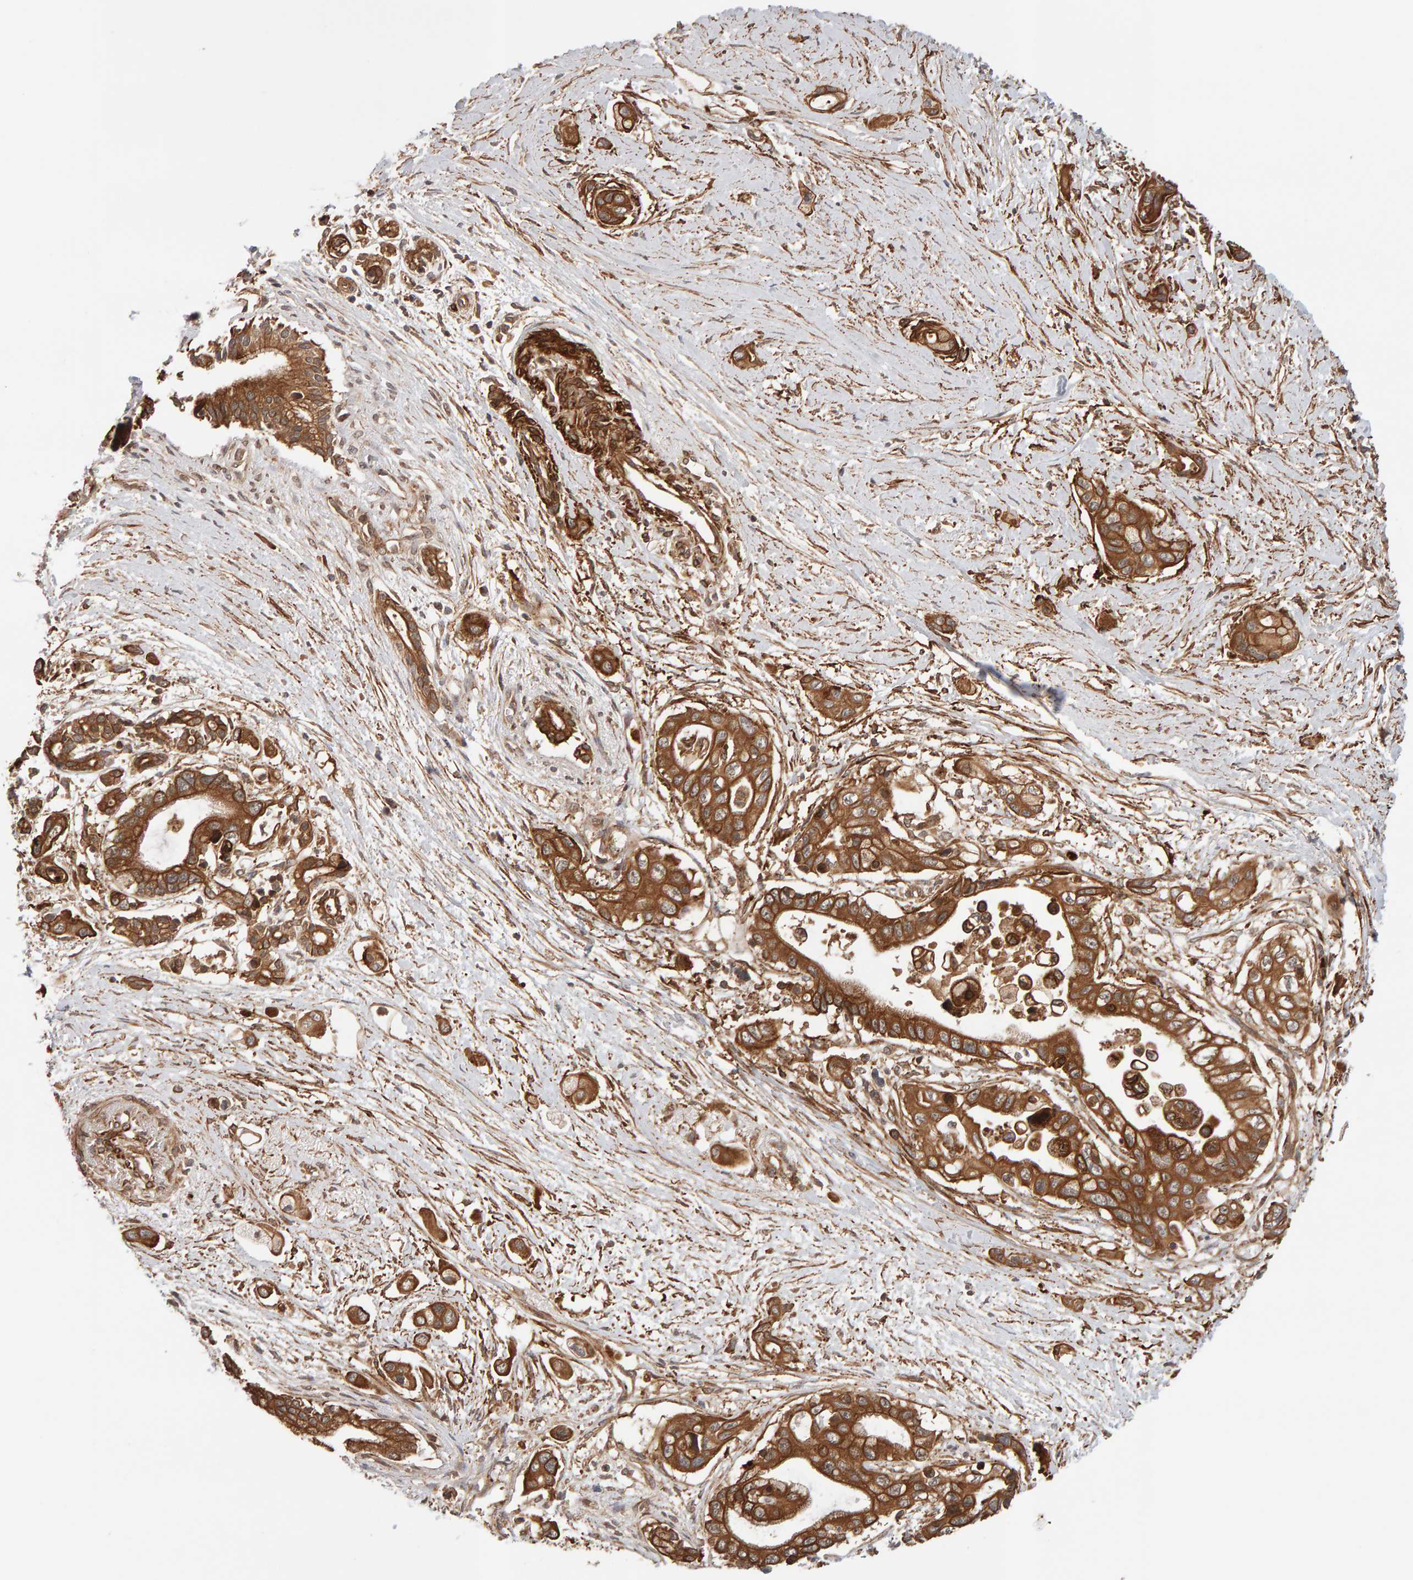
{"staining": {"intensity": "moderate", "quantity": ">75%", "location": "cytoplasmic/membranous"}, "tissue": "pancreatic cancer", "cell_type": "Tumor cells", "image_type": "cancer", "snomed": [{"axis": "morphology", "description": "Adenocarcinoma, NOS"}, {"axis": "topography", "description": "Pancreas"}], "caption": "Immunohistochemistry (DAB) staining of pancreatic cancer shows moderate cytoplasmic/membranous protein expression in approximately >75% of tumor cells. (Brightfield microscopy of DAB IHC at high magnification).", "gene": "SYNRG", "patient": {"sex": "male", "age": 59}}